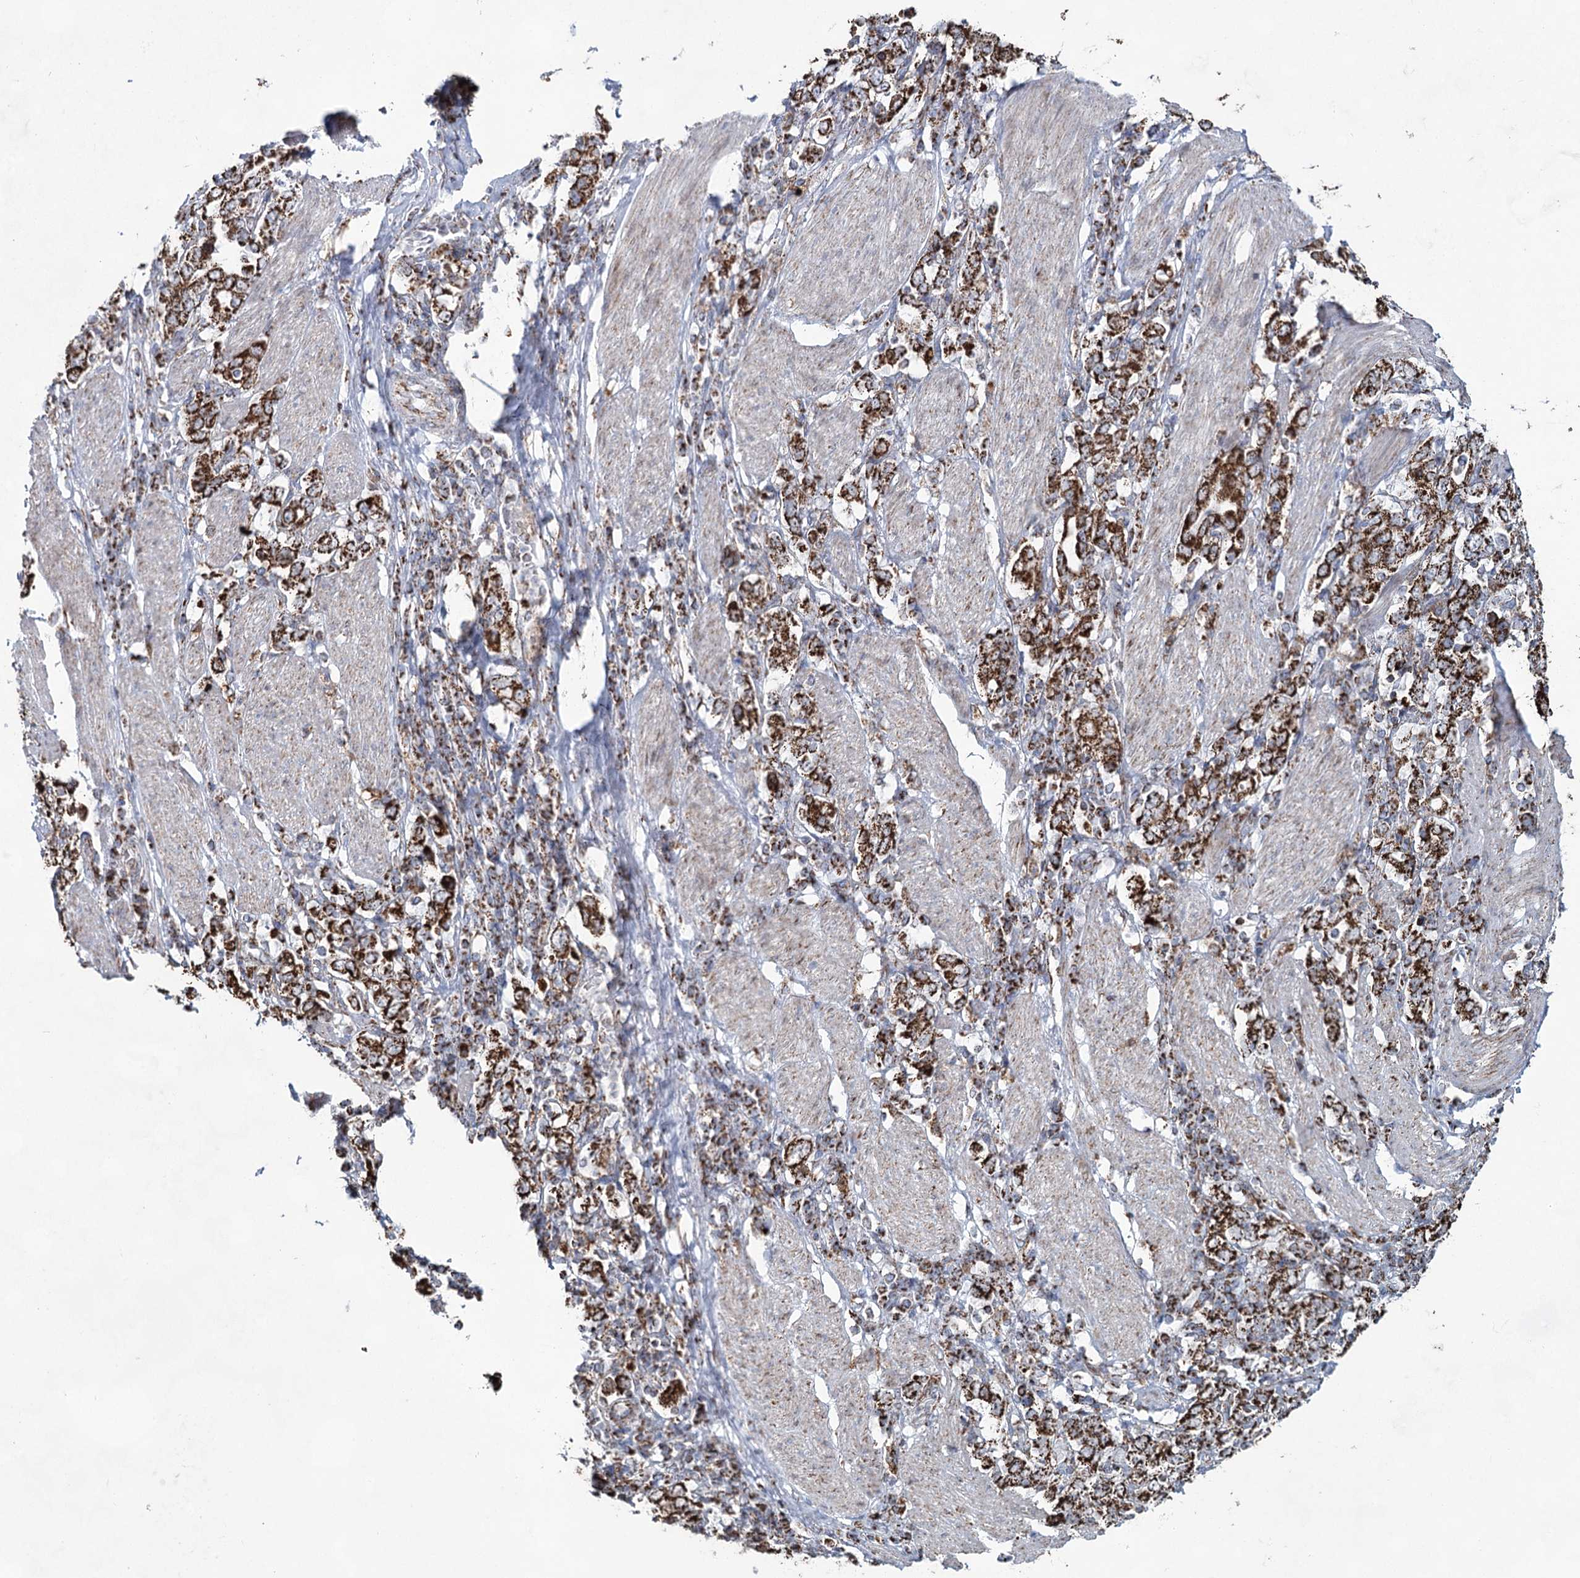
{"staining": {"intensity": "strong", "quantity": ">75%", "location": "cytoplasmic/membranous"}, "tissue": "stomach cancer", "cell_type": "Tumor cells", "image_type": "cancer", "snomed": [{"axis": "morphology", "description": "Adenocarcinoma, NOS"}, {"axis": "topography", "description": "Stomach, upper"}], "caption": "Stomach adenocarcinoma stained with a brown dye displays strong cytoplasmic/membranous positive staining in about >75% of tumor cells.", "gene": "CWF19L1", "patient": {"sex": "male", "age": 62}}